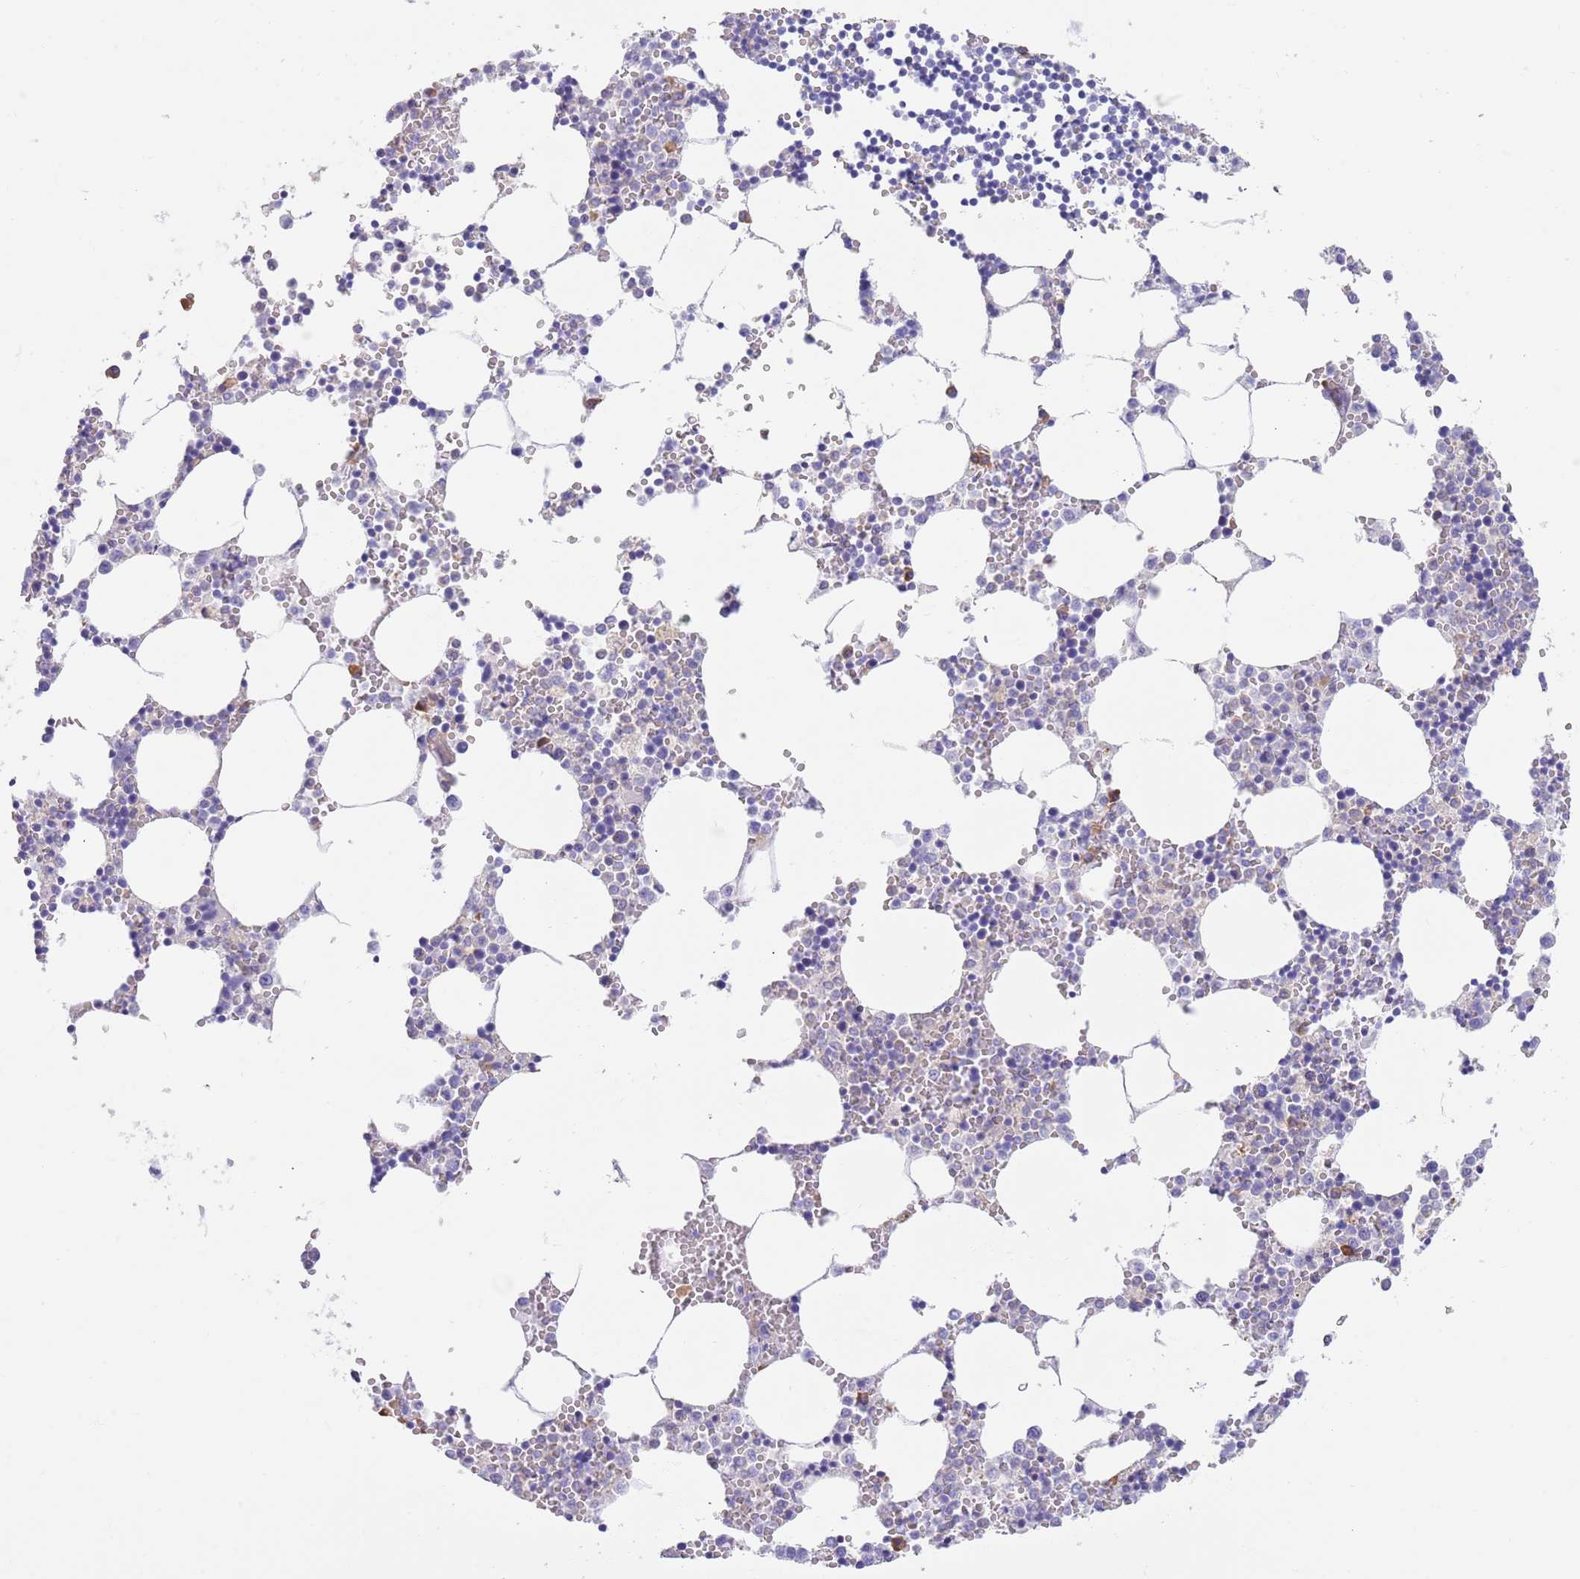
{"staining": {"intensity": "negative", "quantity": "none", "location": "none"}, "tissue": "bone marrow", "cell_type": "Hematopoietic cells", "image_type": "normal", "snomed": [{"axis": "morphology", "description": "Normal tissue, NOS"}, {"axis": "topography", "description": "Bone marrow"}], "caption": "IHC photomicrograph of benign human bone marrow stained for a protein (brown), which displays no positivity in hematopoietic cells. Nuclei are stained in blue.", "gene": "CCDC149", "patient": {"sex": "female", "age": 64}}